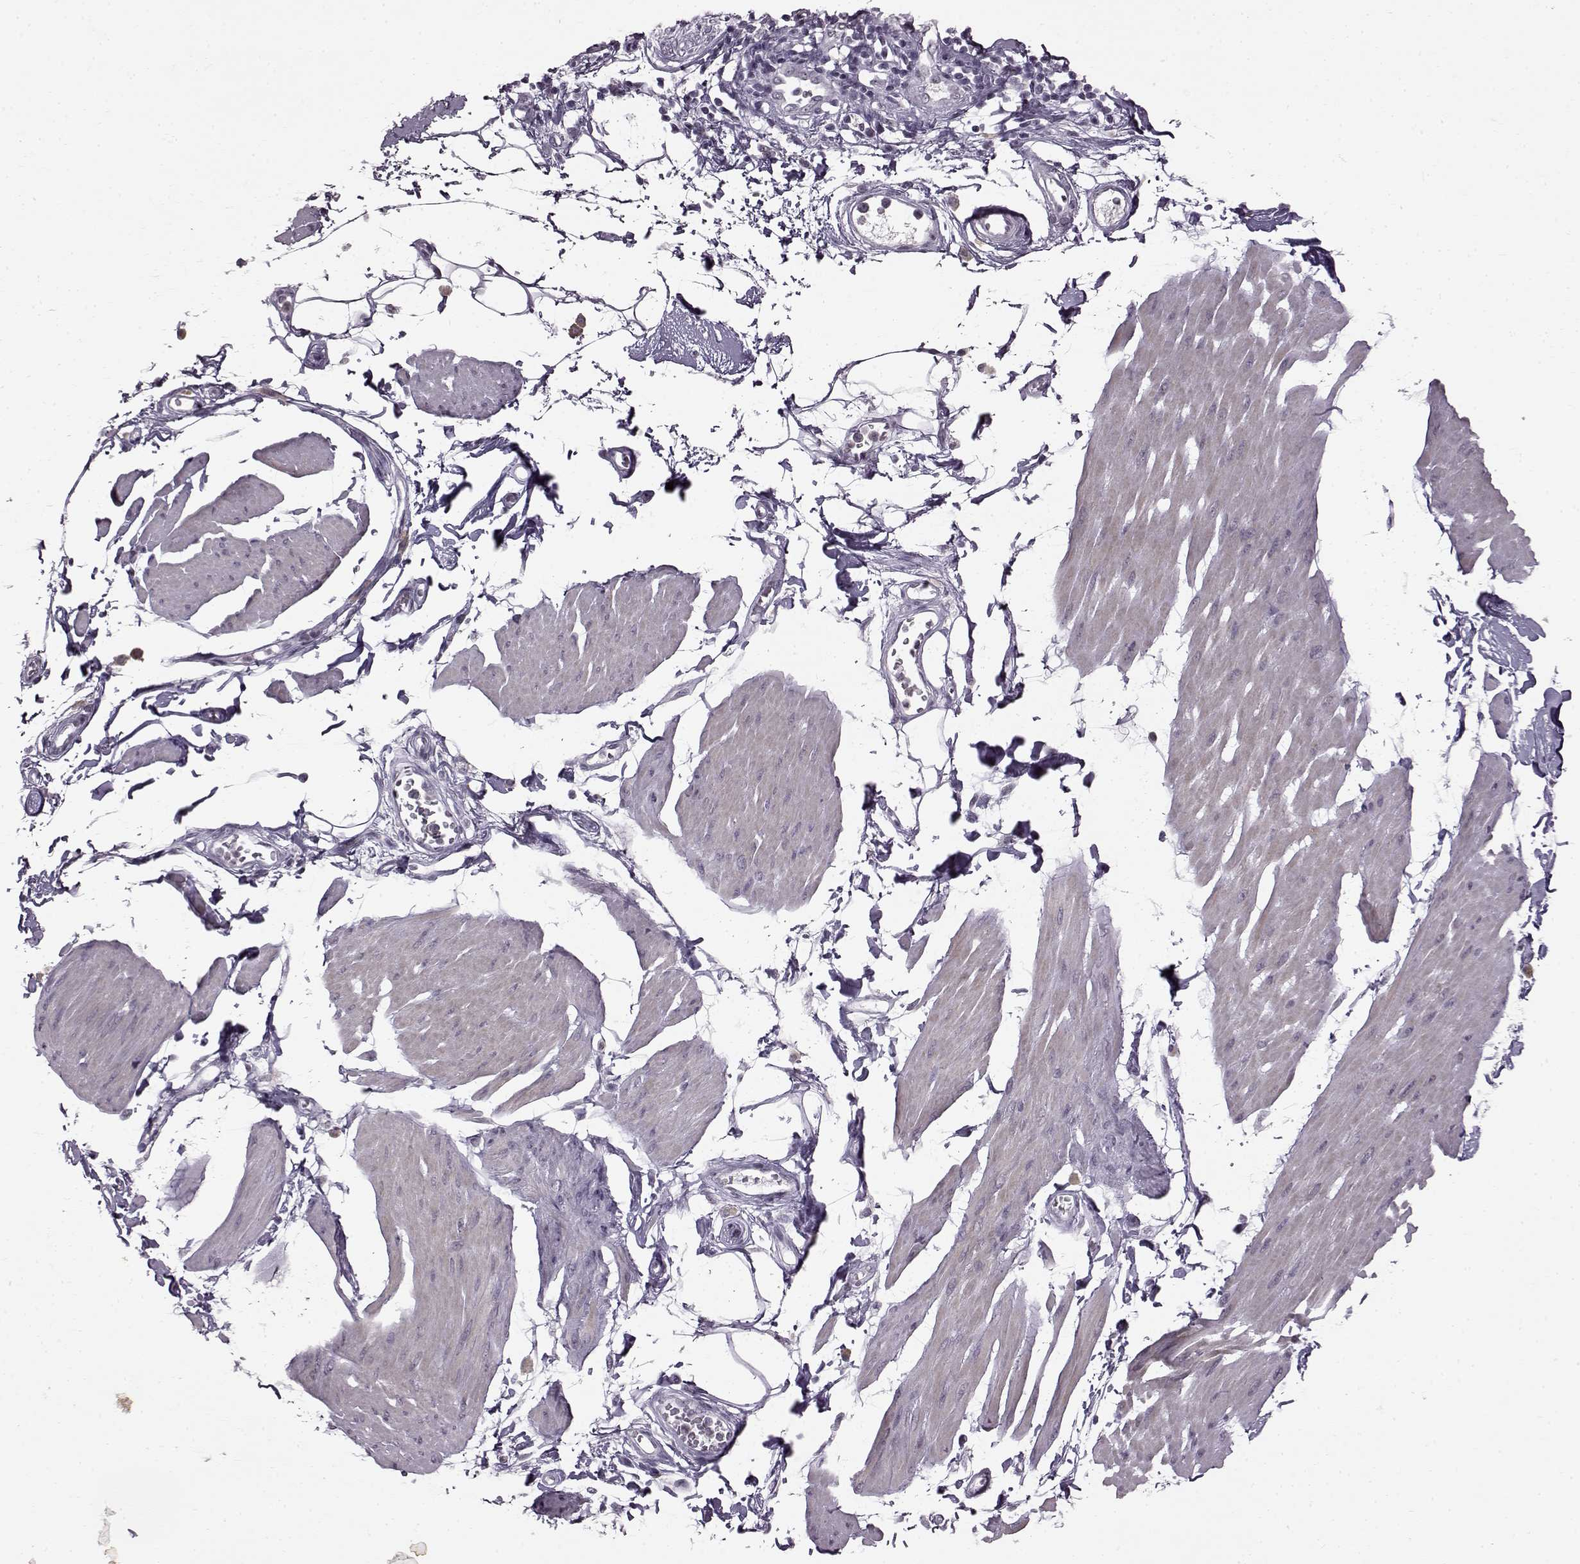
{"staining": {"intensity": "weak", "quantity": "25%-75%", "location": "cytoplasmic/membranous"}, "tissue": "smooth muscle", "cell_type": "Smooth muscle cells", "image_type": "normal", "snomed": [{"axis": "morphology", "description": "Normal tissue, NOS"}, {"axis": "topography", "description": "Adipose tissue"}, {"axis": "topography", "description": "Smooth muscle"}, {"axis": "topography", "description": "Peripheral nerve tissue"}], "caption": "IHC (DAB) staining of normal human smooth muscle displays weak cytoplasmic/membranous protein staining in about 25%-75% of smooth muscle cells. (Brightfield microscopy of DAB IHC at high magnification).", "gene": "SLC28A2", "patient": {"sex": "male", "age": 83}}